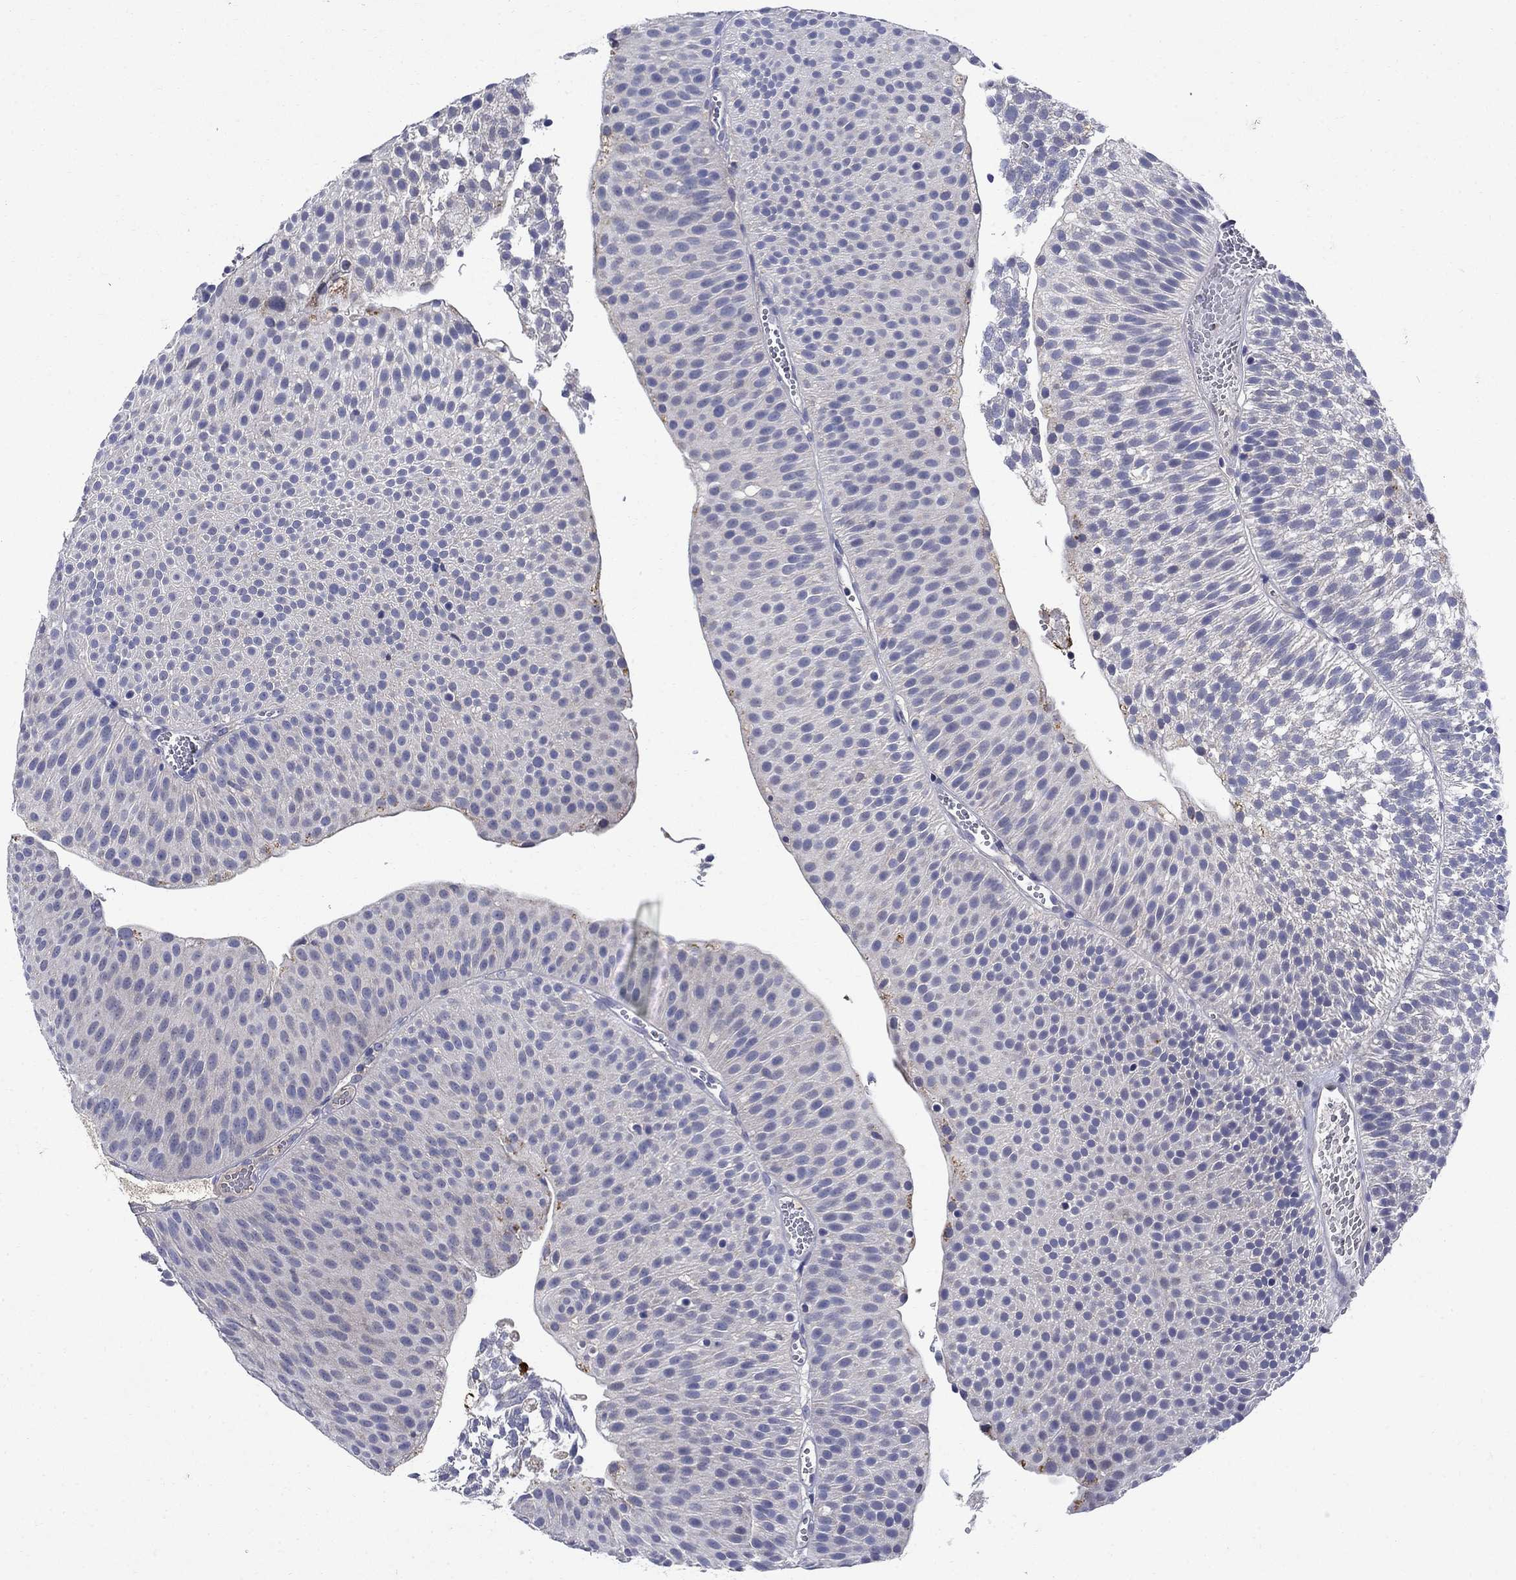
{"staining": {"intensity": "negative", "quantity": "none", "location": "none"}, "tissue": "urothelial cancer", "cell_type": "Tumor cells", "image_type": "cancer", "snomed": [{"axis": "morphology", "description": "Urothelial carcinoma, Low grade"}, {"axis": "topography", "description": "Urinary bladder"}], "caption": "Immunohistochemistry (IHC) histopathology image of human low-grade urothelial carcinoma stained for a protein (brown), which exhibits no expression in tumor cells. (DAB (3,3'-diaminobenzidine) immunohistochemistry (IHC) with hematoxylin counter stain).", "gene": "STAB2", "patient": {"sex": "male", "age": 65}}